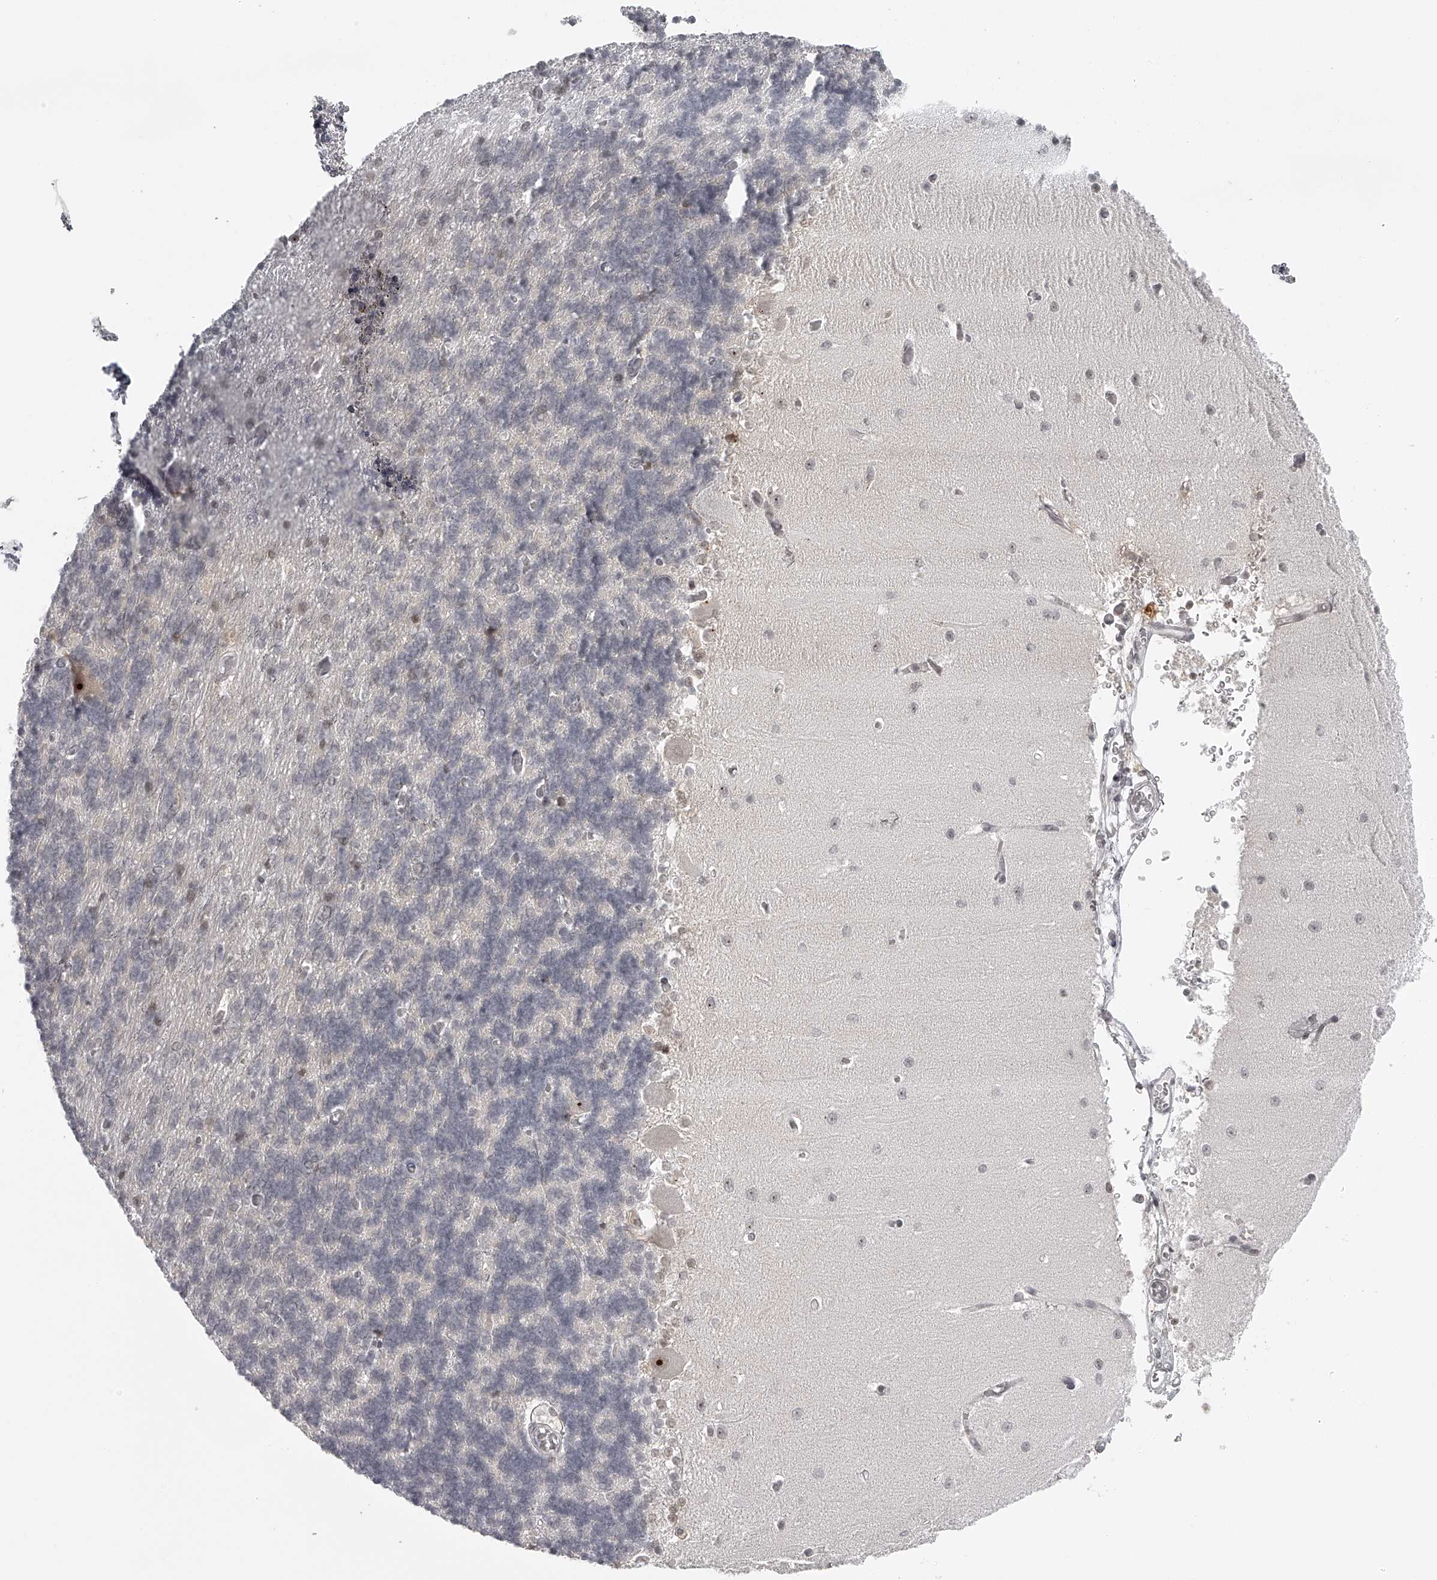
{"staining": {"intensity": "negative", "quantity": "none", "location": "none"}, "tissue": "cerebellum", "cell_type": "Cells in granular layer", "image_type": "normal", "snomed": [{"axis": "morphology", "description": "Normal tissue, NOS"}, {"axis": "topography", "description": "Cerebellum"}], "caption": "High magnification brightfield microscopy of normal cerebellum stained with DAB (brown) and counterstained with hematoxylin (blue): cells in granular layer show no significant staining. (Stains: DAB (3,3'-diaminobenzidine) immunohistochemistry (IHC) with hematoxylin counter stain, Microscopy: brightfield microscopy at high magnification).", "gene": "RNF220", "patient": {"sex": "male", "age": 37}}